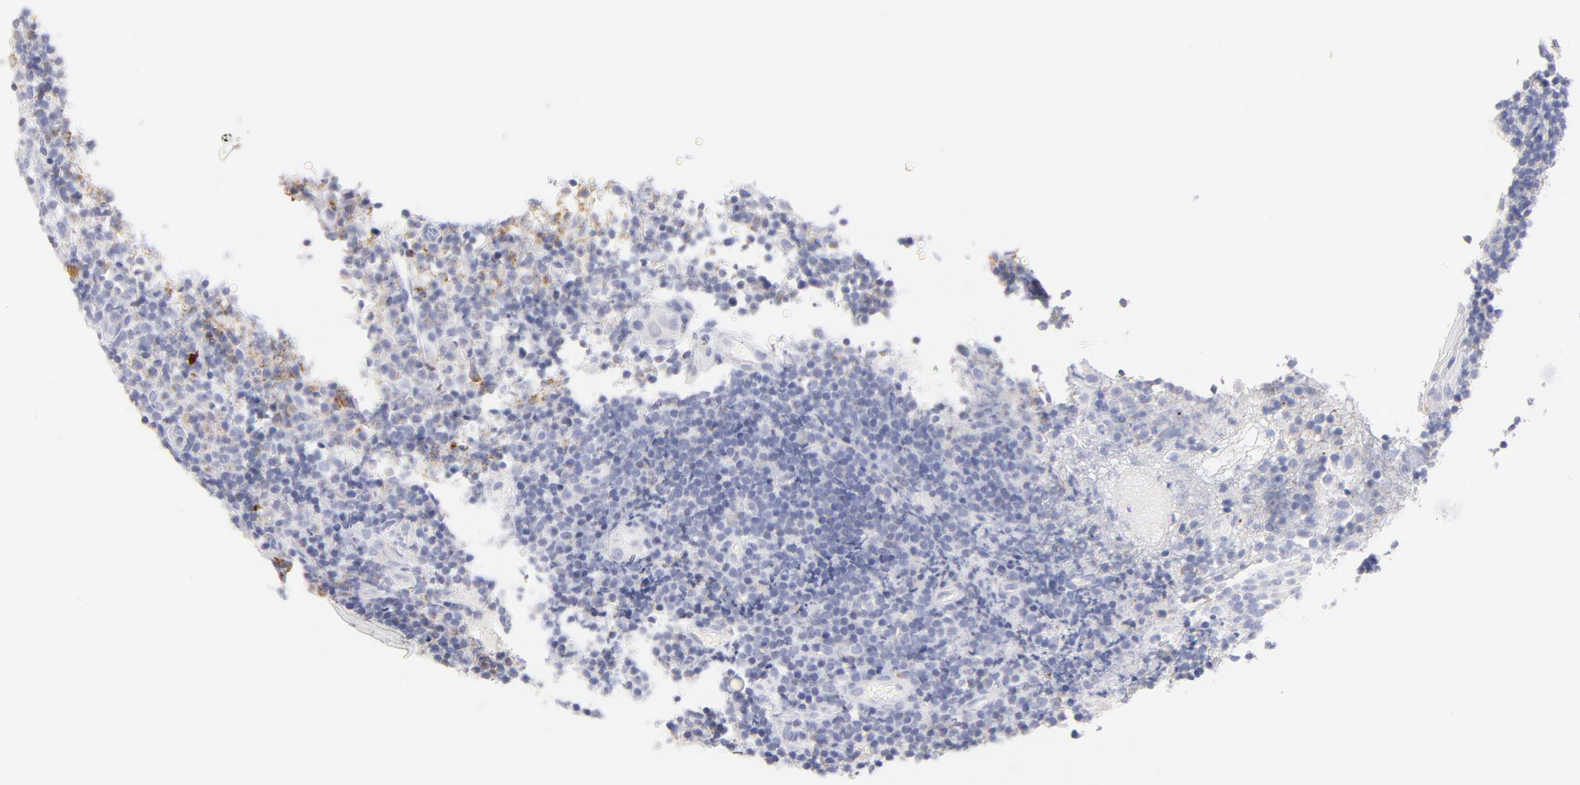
{"staining": {"intensity": "negative", "quantity": "none", "location": "none"}, "tissue": "tonsil", "cell_type": "Germinal center cells", "image_type": "normal", "snomed": [{"axis": "morphology", "description": "Normal tissue, NOS"}, {"axis": "topography", "description": "Tonsil"}], "caption": "Micrograph shows no significant protein staining in germinal center cells of normal tonsil. (DAB (3,3'-diaminobenzidine) IHC with hematoxylin counter stain).", "gene": "AIFM1", "patient": {"sex": "female", "age": 40}}